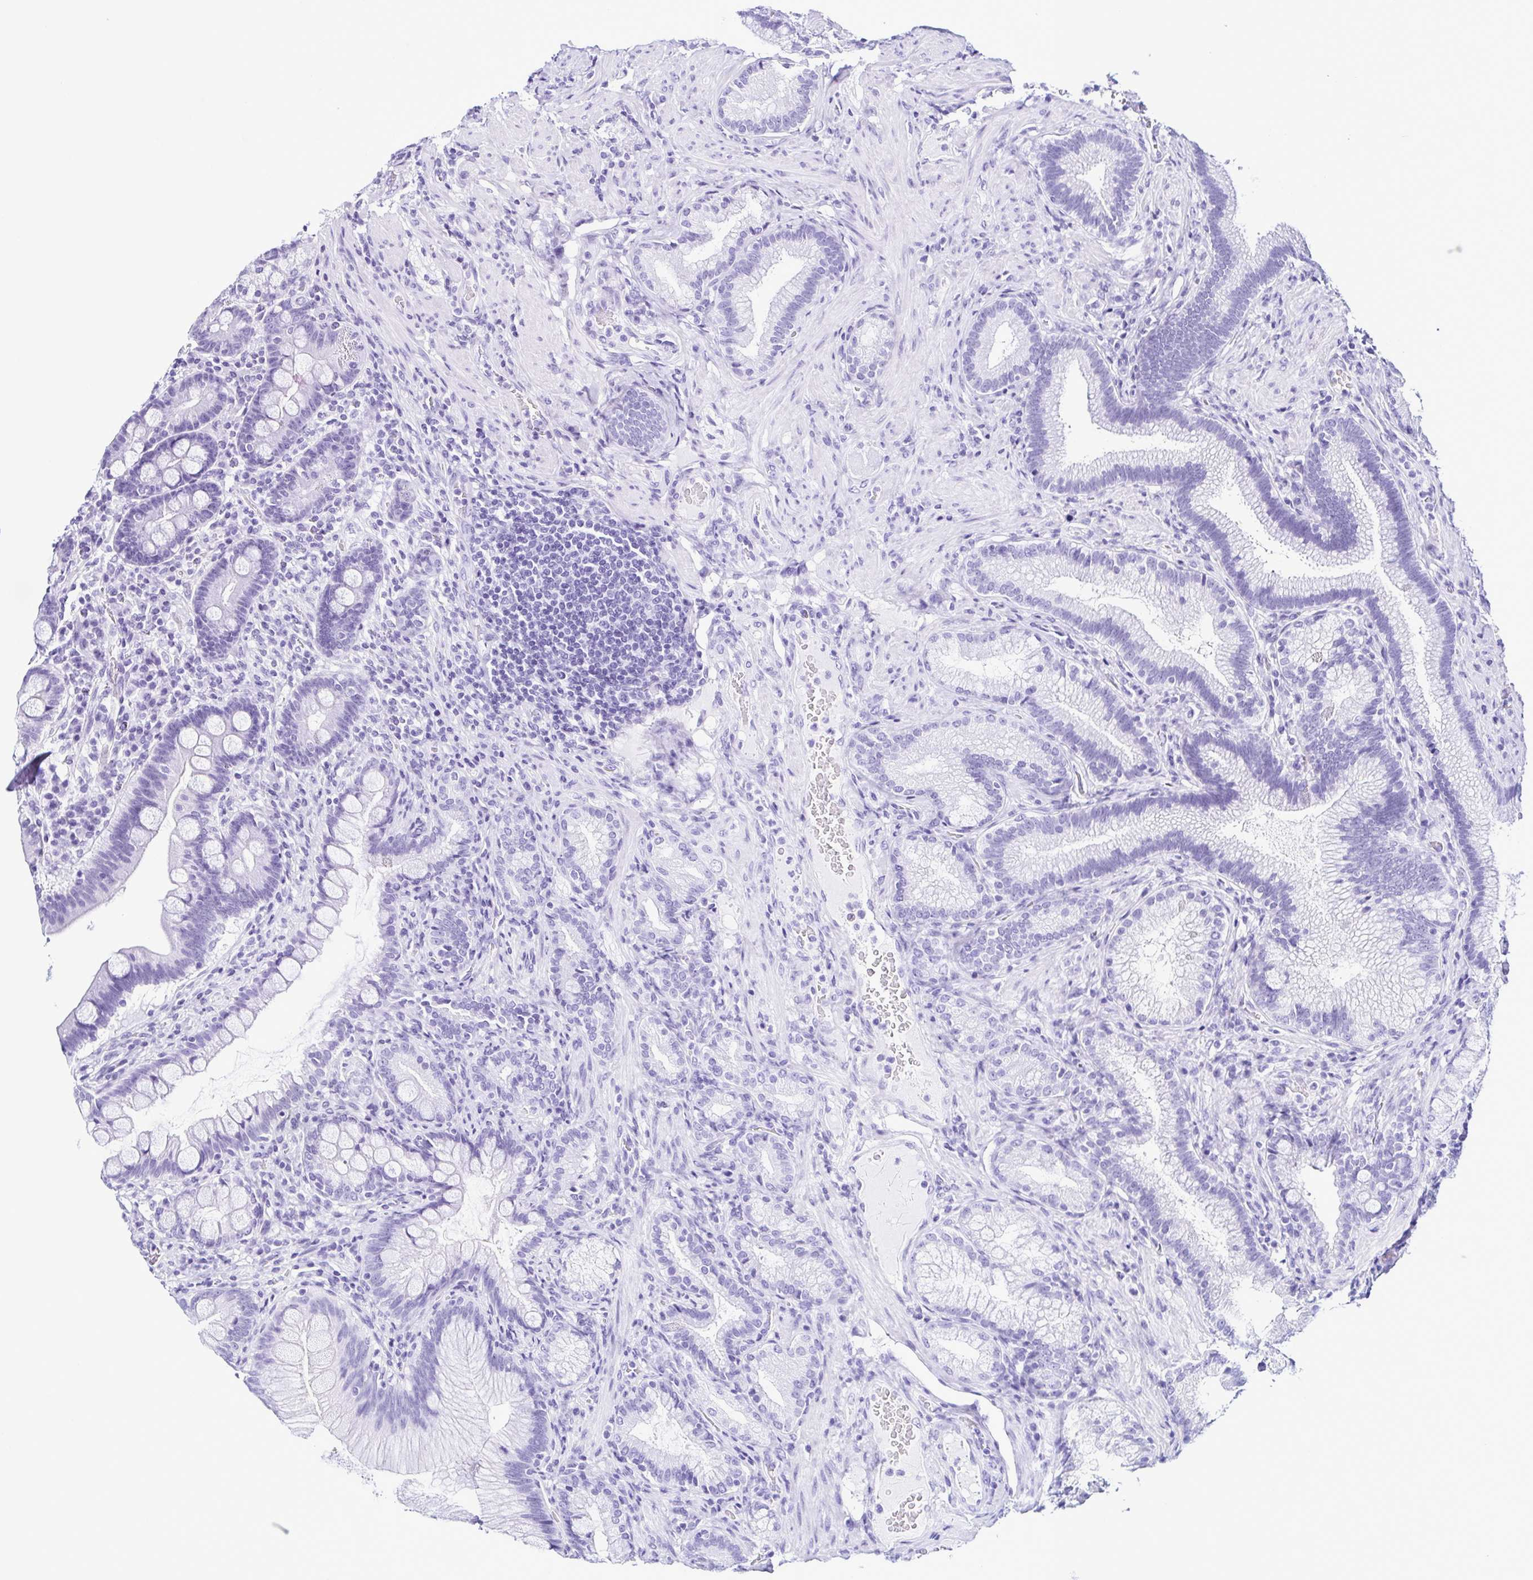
{"staining": {"intensity": "negative", "quantity": "none", "location": "none"}, "tissue": "duodenum", "cell_type": "Glandular cells", "image_type": "normal", "snomed": [{"axis": "morphology", "description": "Normal tissue, NOS"}, {"axis": "topography", "description": "Pancreas"}, {"axis": "topography", "description": "Duodenum"}], "caption": "A high-resolution photomicrograph shows immunohistochemistry (IHC) staining of benign duodenum, which displays no significant staining in glandular cells. (Stains: DAB immunohistochemistry (IHC) with hematoxylin counter stain, Microscopy: brightfield microscopy at high magnification).", "gene": "LMOD2", "patient": {"sex": "male", "age": 59}}